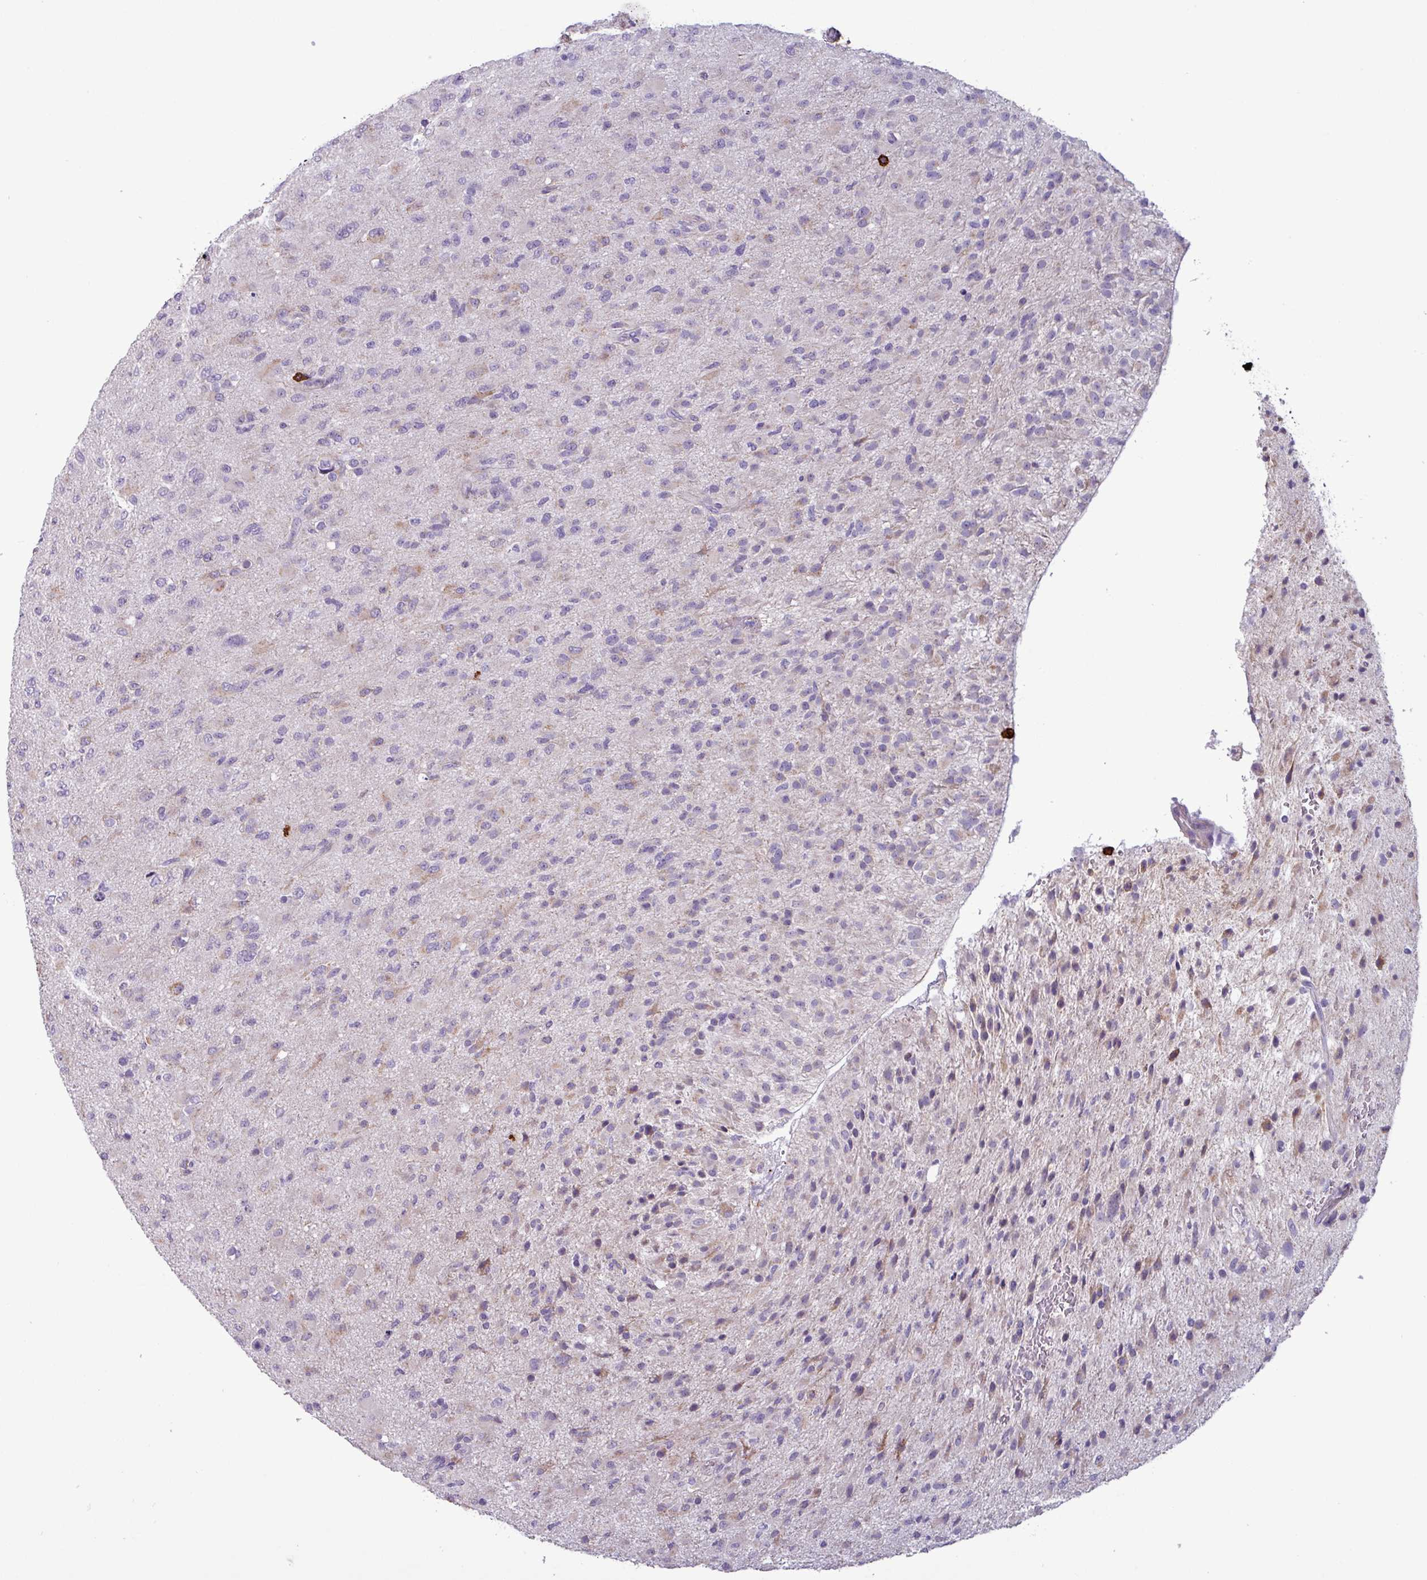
{"staining": {"intensity": "moderate", "quantity": "<25%", "location": "cytoplasmic/membranous"}, "tissue": "glioma", "cell_type": "Tumor cells", "image_type": "cancer", "snomed": [{"axis": "morphology", "description": "Glioma, malignant, Low grade"}, {"axis": "topography", "description": "Brain"}], "caption": "Immunohistochemistry (IHC) image of neoplastic tissue: low-grade glioma (malignant) stained using immunohistochemistry demonstrates low levels of moderate protein expression localized specifically in the cytoplasmic/membranous of tumor cells, appearing as a cytoplasmic/membranous brown color.", "gene": "CD8A", "patient": {"sex": "male", "age": 65}}